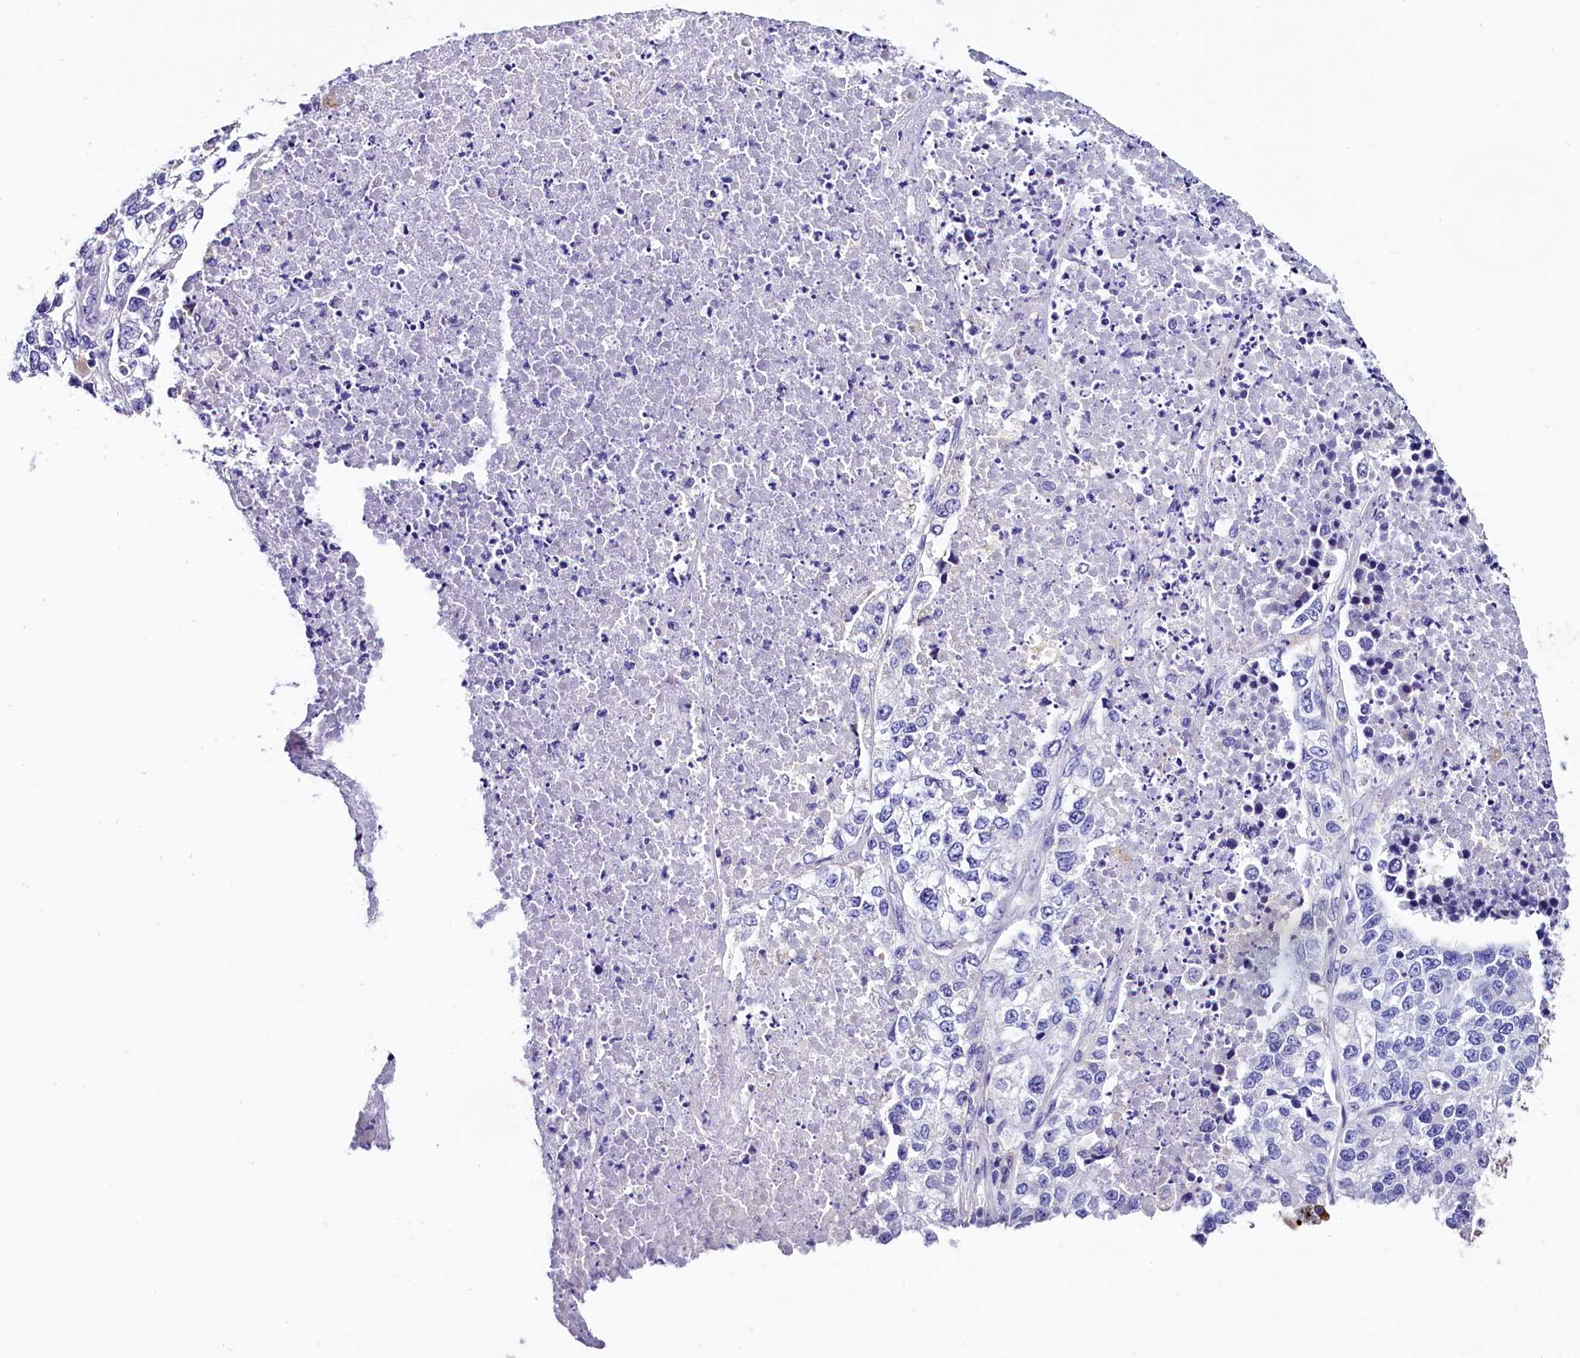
{"staining": {"intensity": "negative", "quantity": "none", "location": "none"}, "tissue": "lung cancer", "cell_type": "Tumor cells", "image_type": "cancer", "snomed": [{"axis": "morphology", "description": "Adenocarcinoma, NOS"}, {"axis": "topography", "description": "Lung"}], "caption": "This is a image of immunohistochemistry (IHC) staining of lung cancer (adenocarcinoma), which shows no expression in tumor cells.", "gene": "ACAA2", "patient": {"sex": "male", "age": 49}}